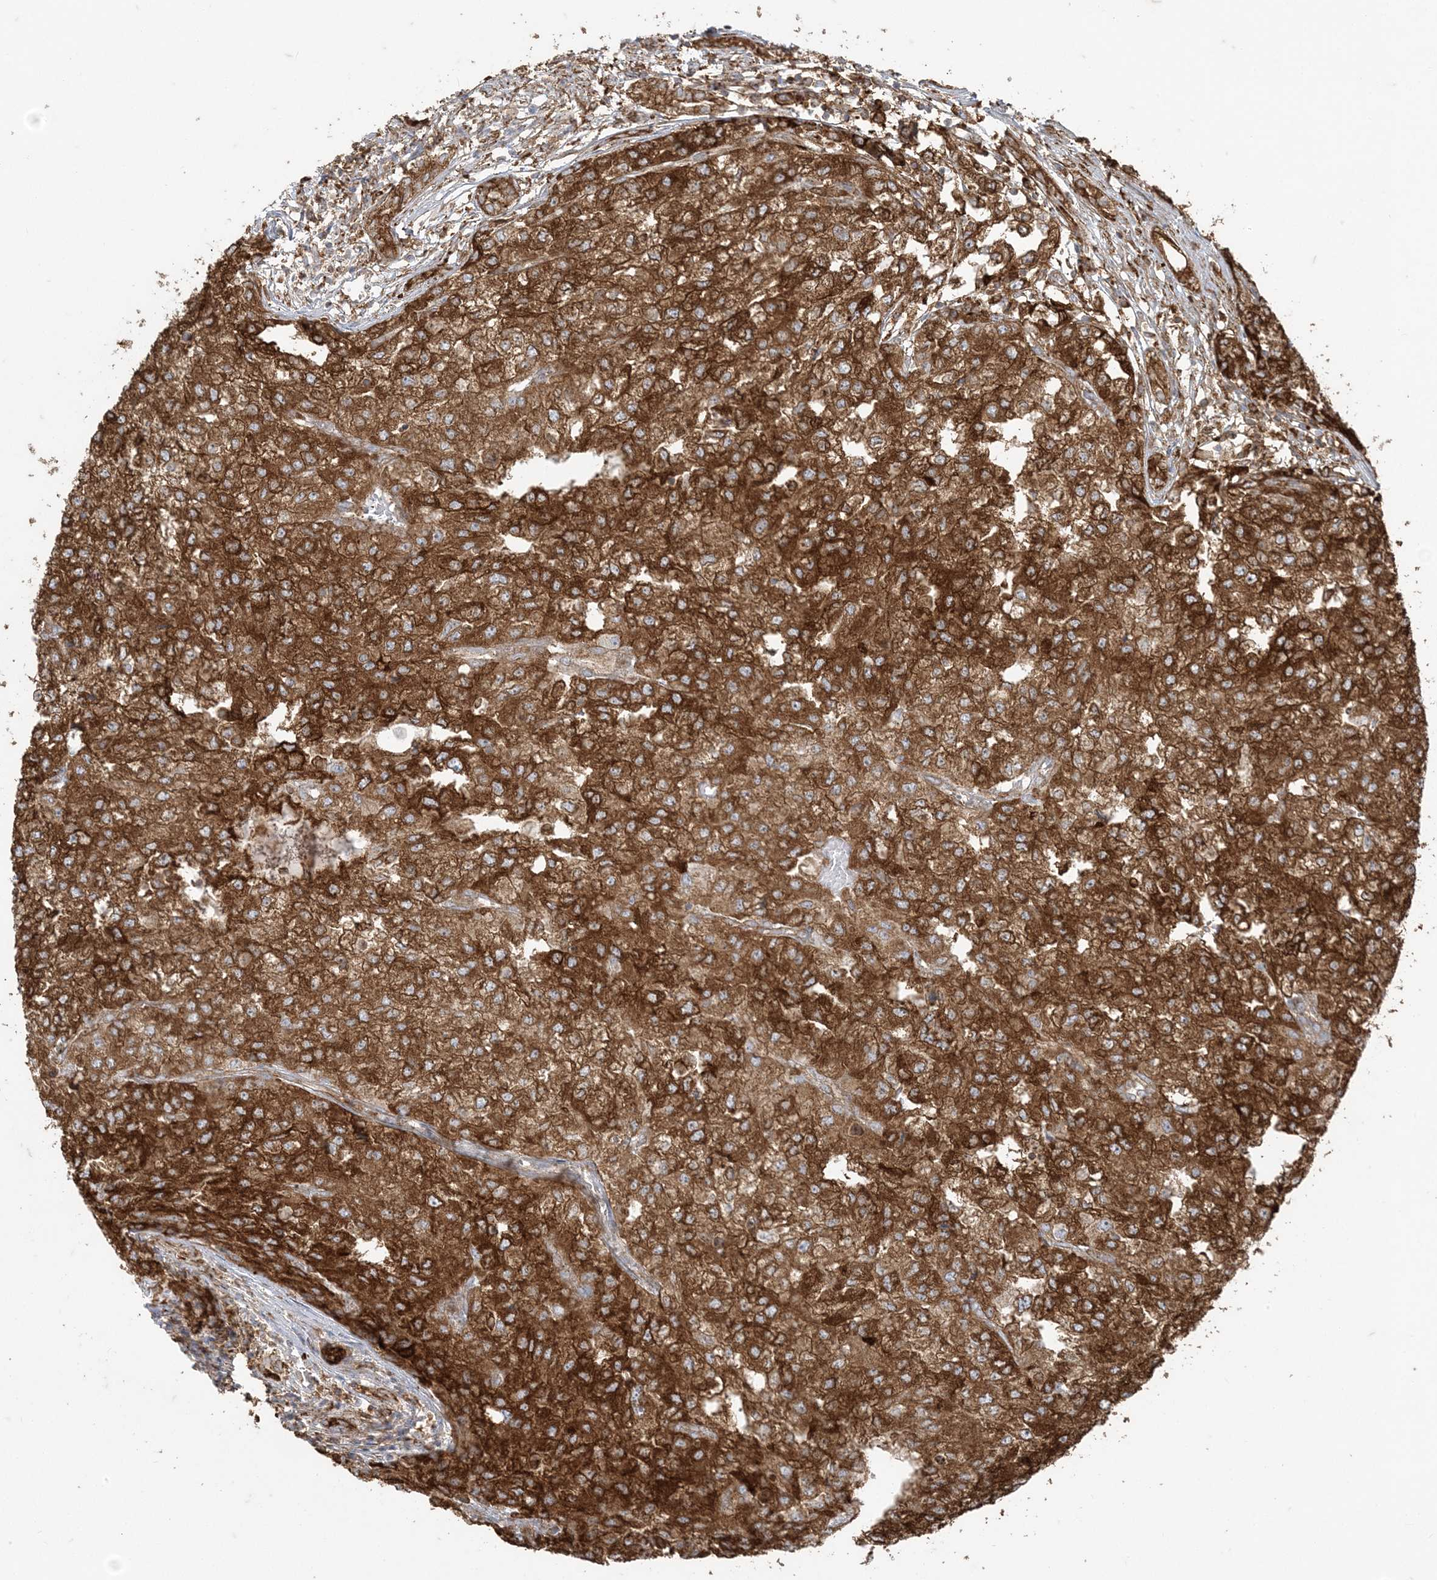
{"staining": {"intensity": "strong", "quantity": ">75%", "location": "cytoplasmic/membranous"}, "tissue": "renal cancer", "cell_type": "Tumor cells", "image_type": "cancer", "snomed": [{"axis": "morphology", "description": "Adenocarcinoma, NOS"}, {"axis": "topography", "description": "Kidney"}], "caption": "IHC (DAB (3,3'-diaminobenzidine)) staining of human renal cancer reveals strong cytoplasmic/membranous protein positivity in approximately >75% of tumor cells.", "gene": "DERL3", "patient": {"sex": "female", "age": 54}}